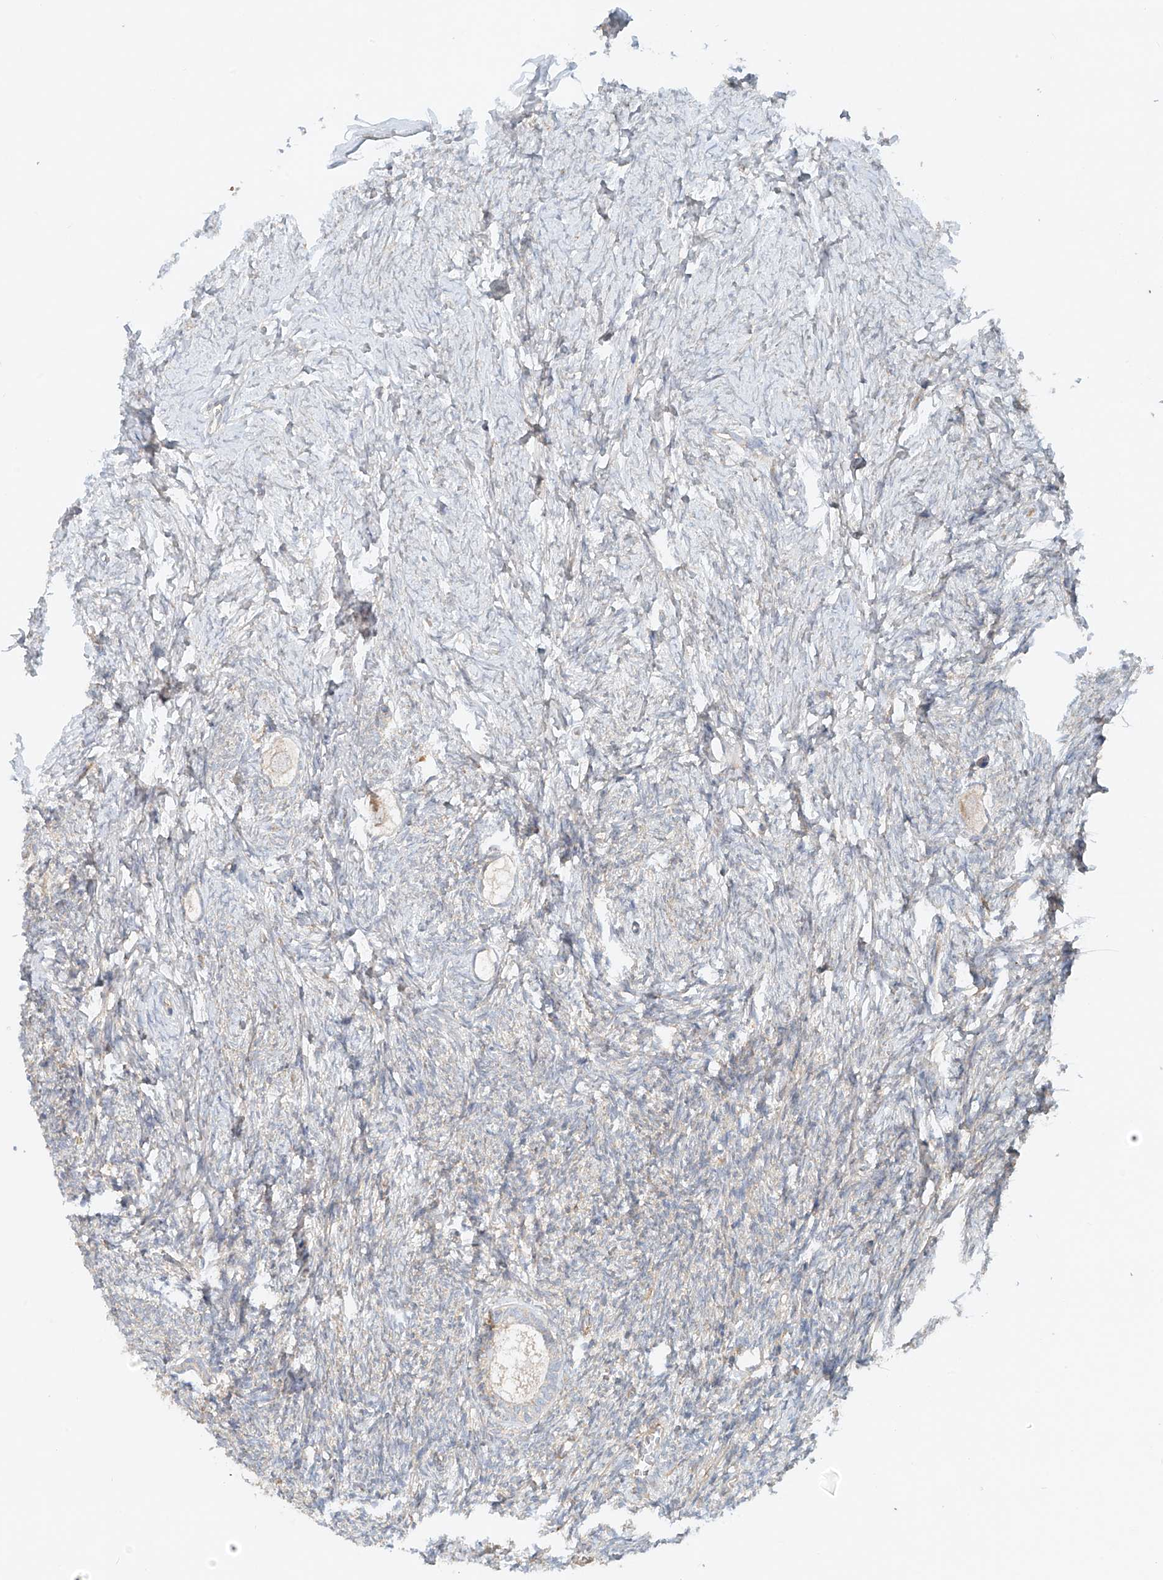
{"staining": {"intensity": "negative", "quantity": "none", "location": "none"}, "tissue": "ovary", "cell_type": "Follicle cells", "image_type": "normal", "snomed": [{"axis": "morphology", "description": "Normal tissue, NOS"}, {"axis": "topography", "description": "Ovary"}], "caption": "Immunohistochemical staining of normal ovary exhibits no significant staining in follicle cells. (Brightfield microscopy of DAB immunohistochemistry at high magnification).", "gene": "ENSG00000266202", "patient": {"sex": "female", "age": 27}}